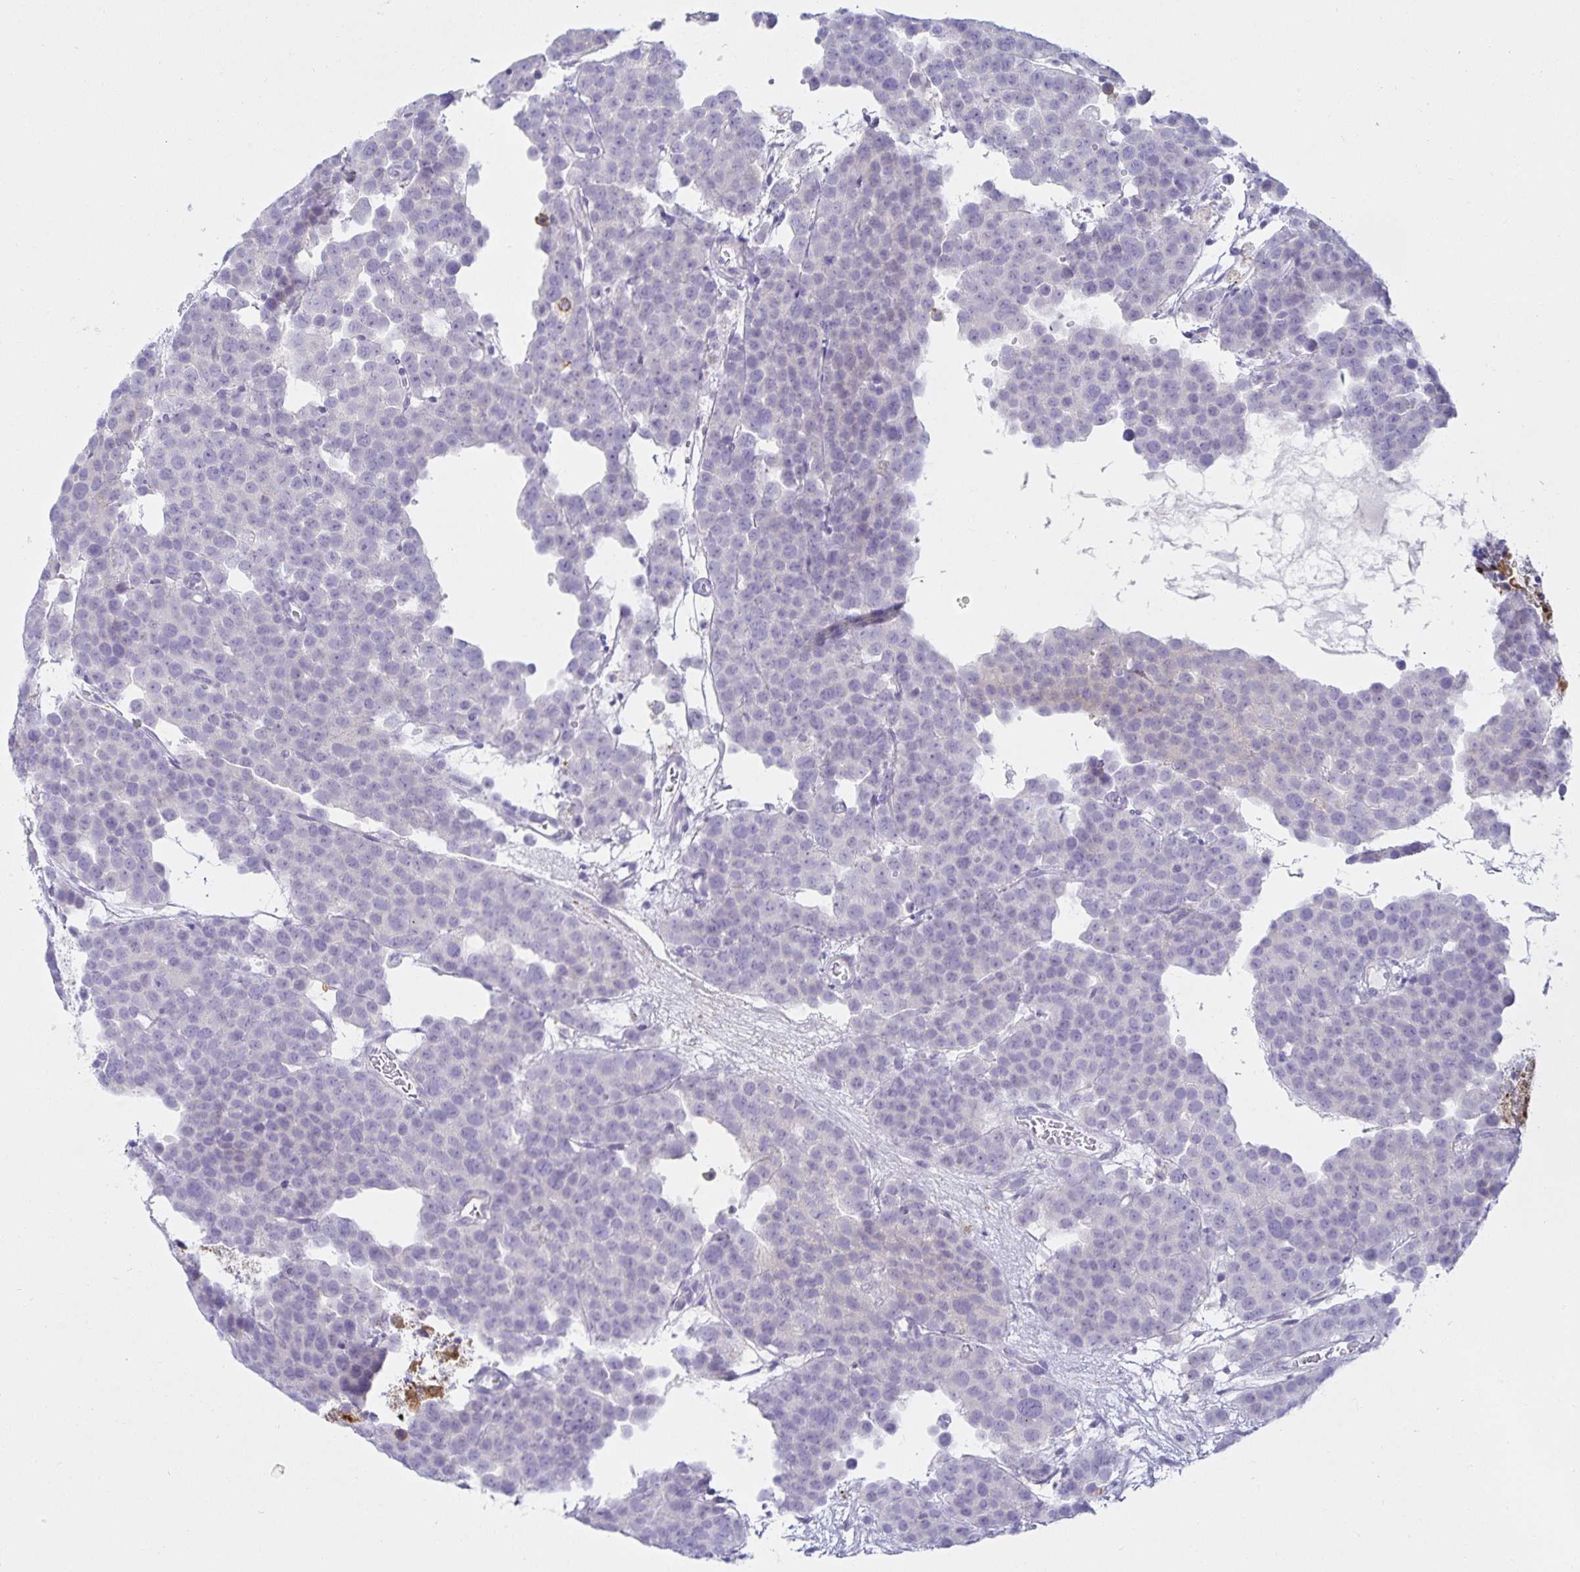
{"staining": {"intensity": "negative", "quantity": "none", "location": "none"}, "tissue": "testis cancer", "cell_type": "Tumor cells", "image_type": "cancer", "snomed": [{"axis": "morphology", "description": "Seminoma, NOS"}, {"axis": "topography", "description": "Testis"}], "caption": "Micrograph shows no significant protein staining in tumor cells of testis cancer (seminoma).", "gene": "MON2", "patient": {"sex": "male", "age": 71}}